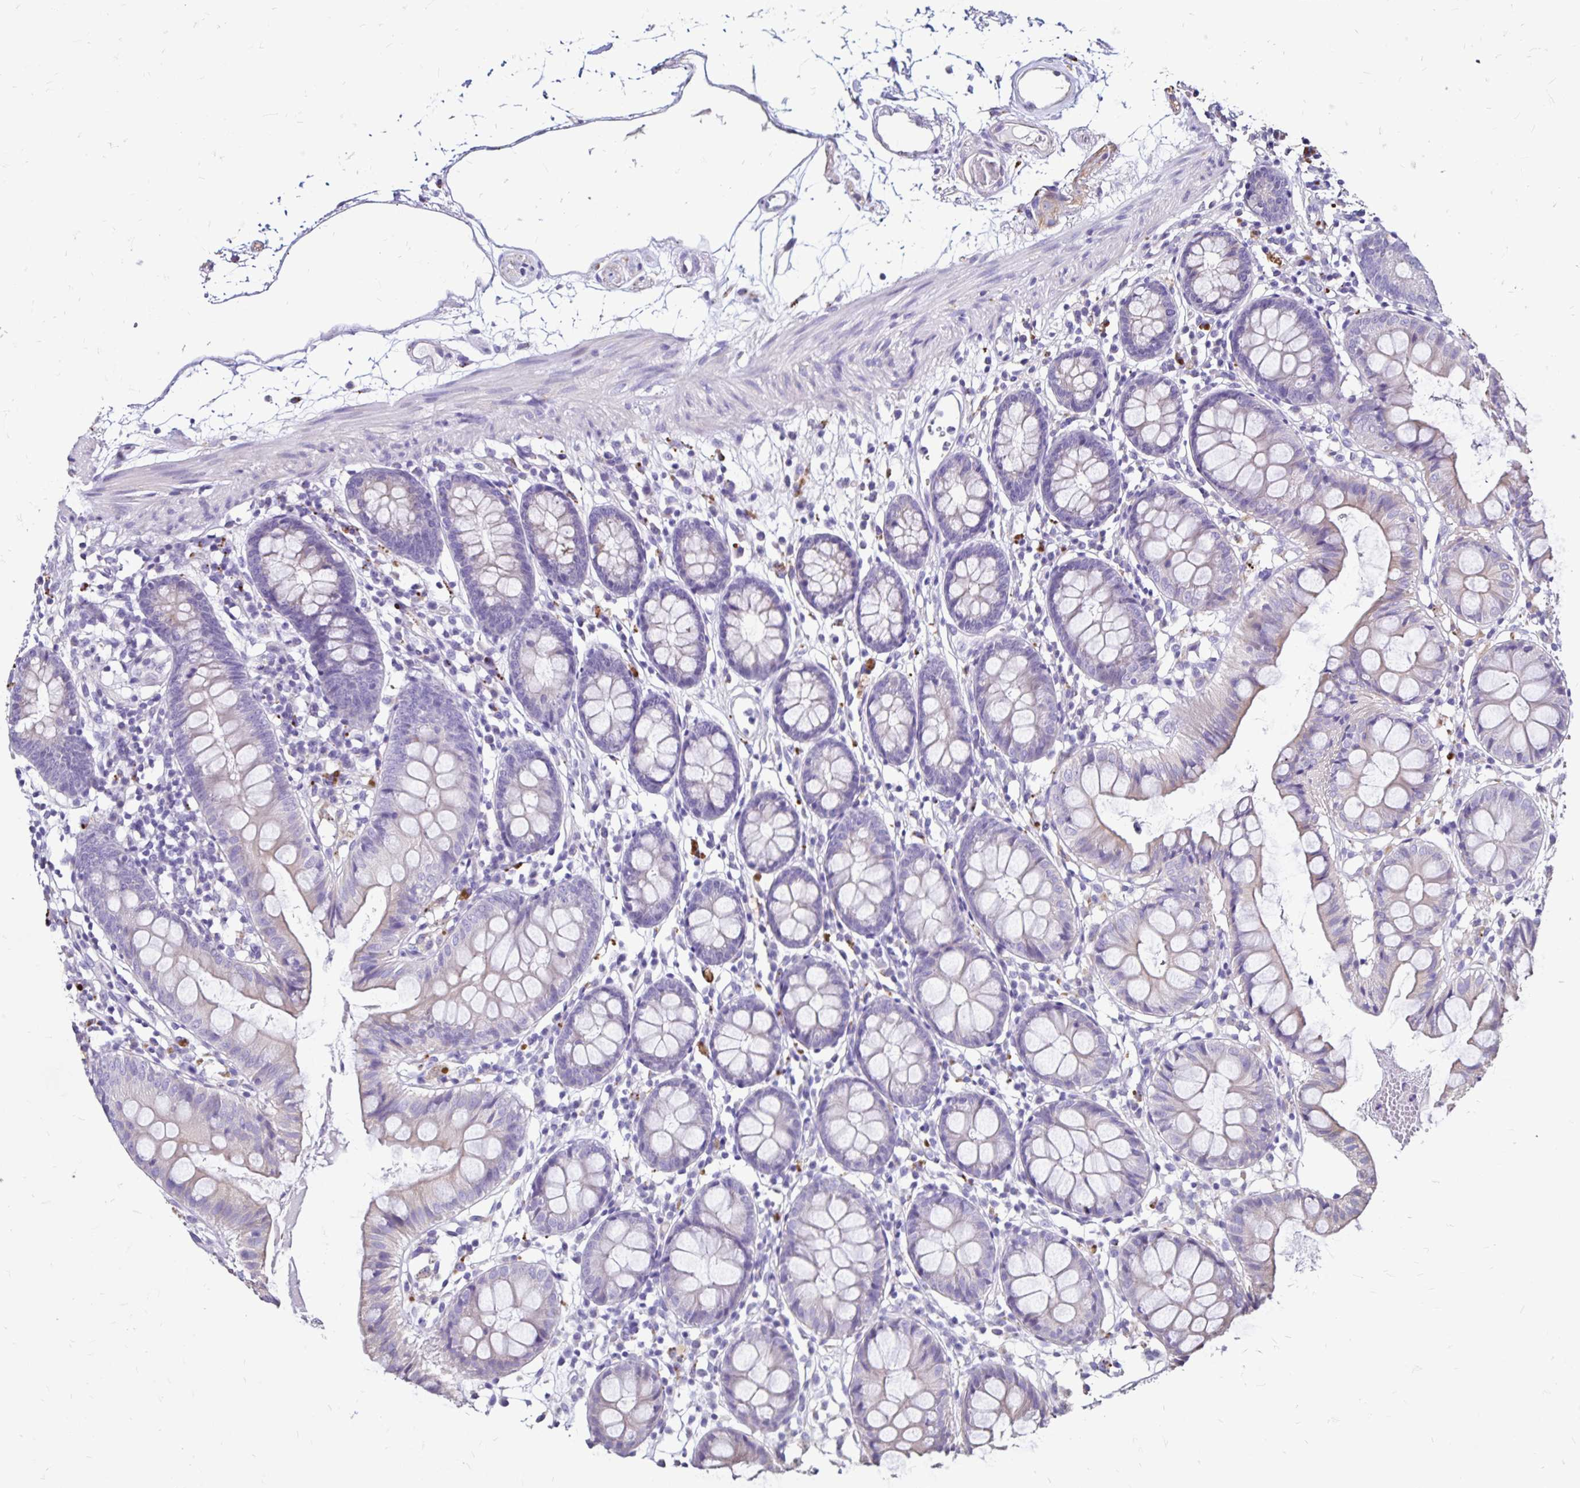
{"staining": {"intensity": "negative", "quantity": "none", "location": "none"}, "tissue": "colon", "cell_type": "Endothelial cells", "image_type": "normal", "snomed": [{"axis": "morphology", "description": "Normal tissue, NOS"}, {"axis": "topography", "description": "Colon"}], "caption": "A high-resolution image shows IHC staining of unremarkable colon, which displays no significant positivity in endothelial cells.", "gene": "EVPL", "patient": {"sex": "female", "age": 84}}